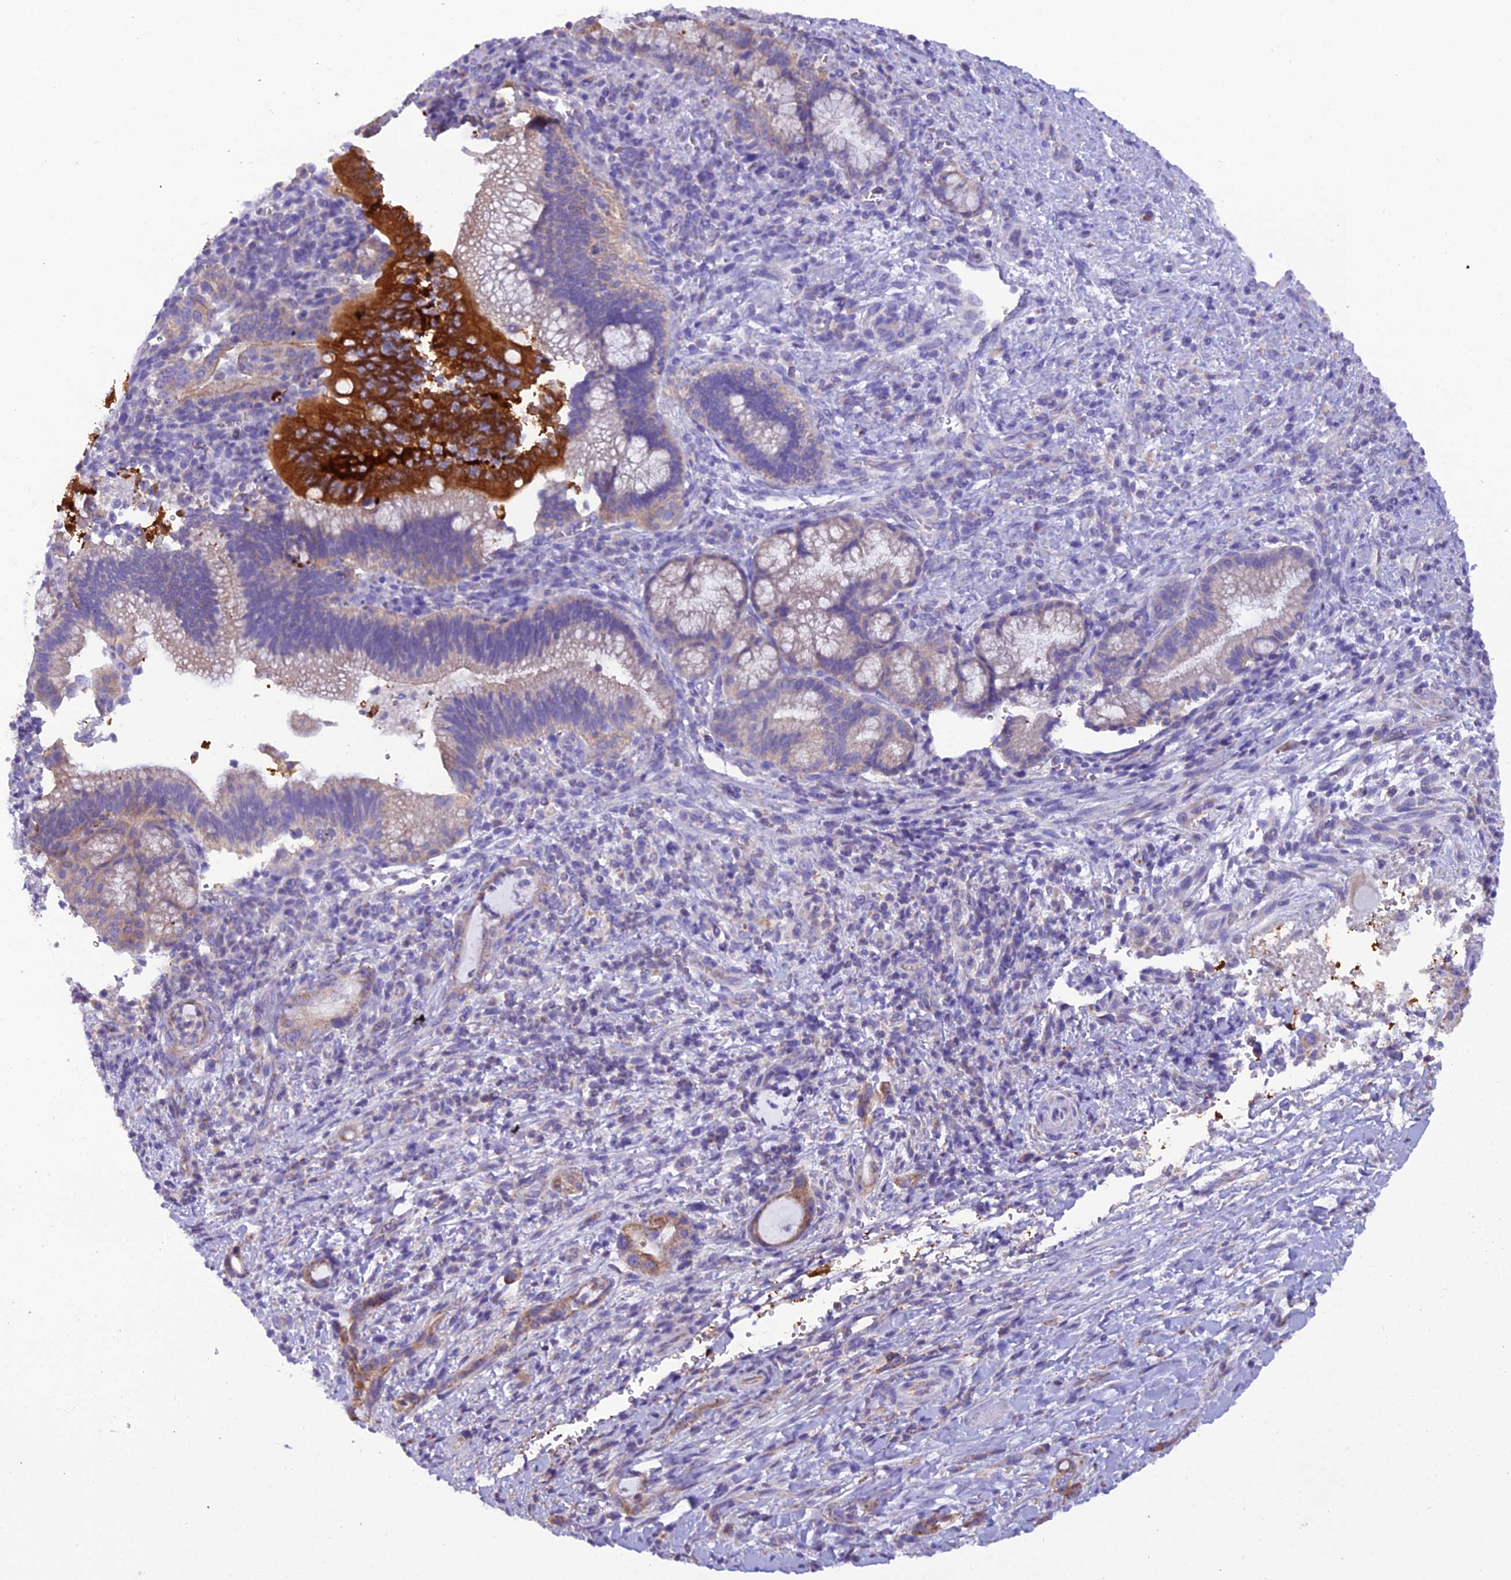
{"staining": {"intensity": "strong", "quantity": "<25%", "location": "cytoplasmic/membranous"}, "tissue": "pancreatic cancer", "cell_type": "Tumor cells", "image_type": "cancer", "snomed": [{"axis": "morphology", "description": "Normal tissue, NOS"}, {"axis": "morphology", "description": "Adenocarcinoma, NOS"}, {"axis": "topography", "description": "Pancreas"}], "caption": "Pancreatic cancer stained with DAB IHC shows medium levels of strong cytoplasmic/membranous expression in about <25% of tumor cells.", "gene": "GPD1", "patient": {"sex": "female", "age": 55}}